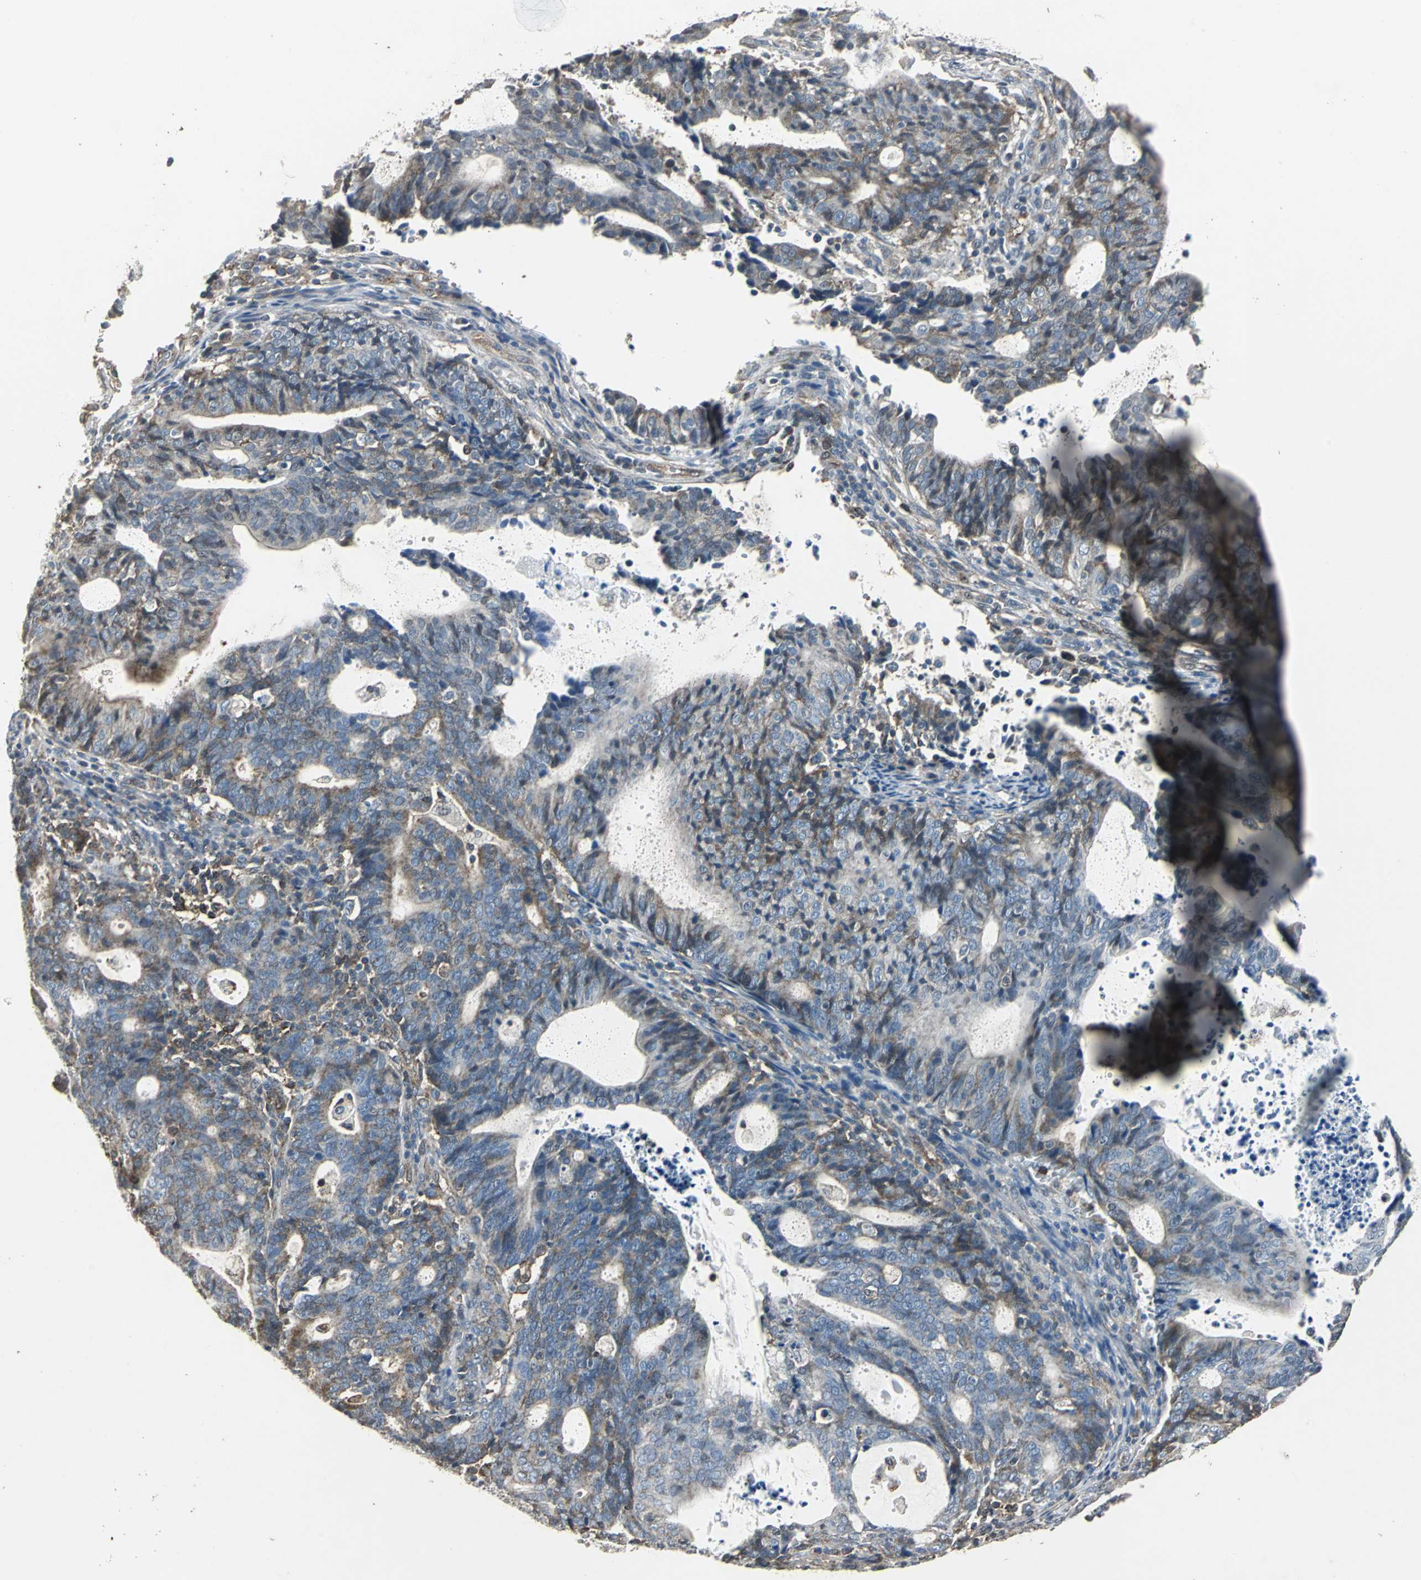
{"staining": {"intensity": "weak", "quantity": "25%-75%", "location": "cytoplasmic/membranous"}, "tissue": "endometrial cancer", "cell_type": "Tumor cells", "image_type": "cancer", "snomed": [{"axis": "morphology", "description": "Adenocarcinoma, NOS"}, {"axis": "topography", "description": "Uterus"}], "caption": "Immunohistochemical staining of human adenocarcinoma (endometrial) displays weak cytoplasmic/membranous protein positivity in approximately 25%-75% of tumor cells.", "gene": "DNAJB4", "patient": {"sex": "female", "age": 83}}